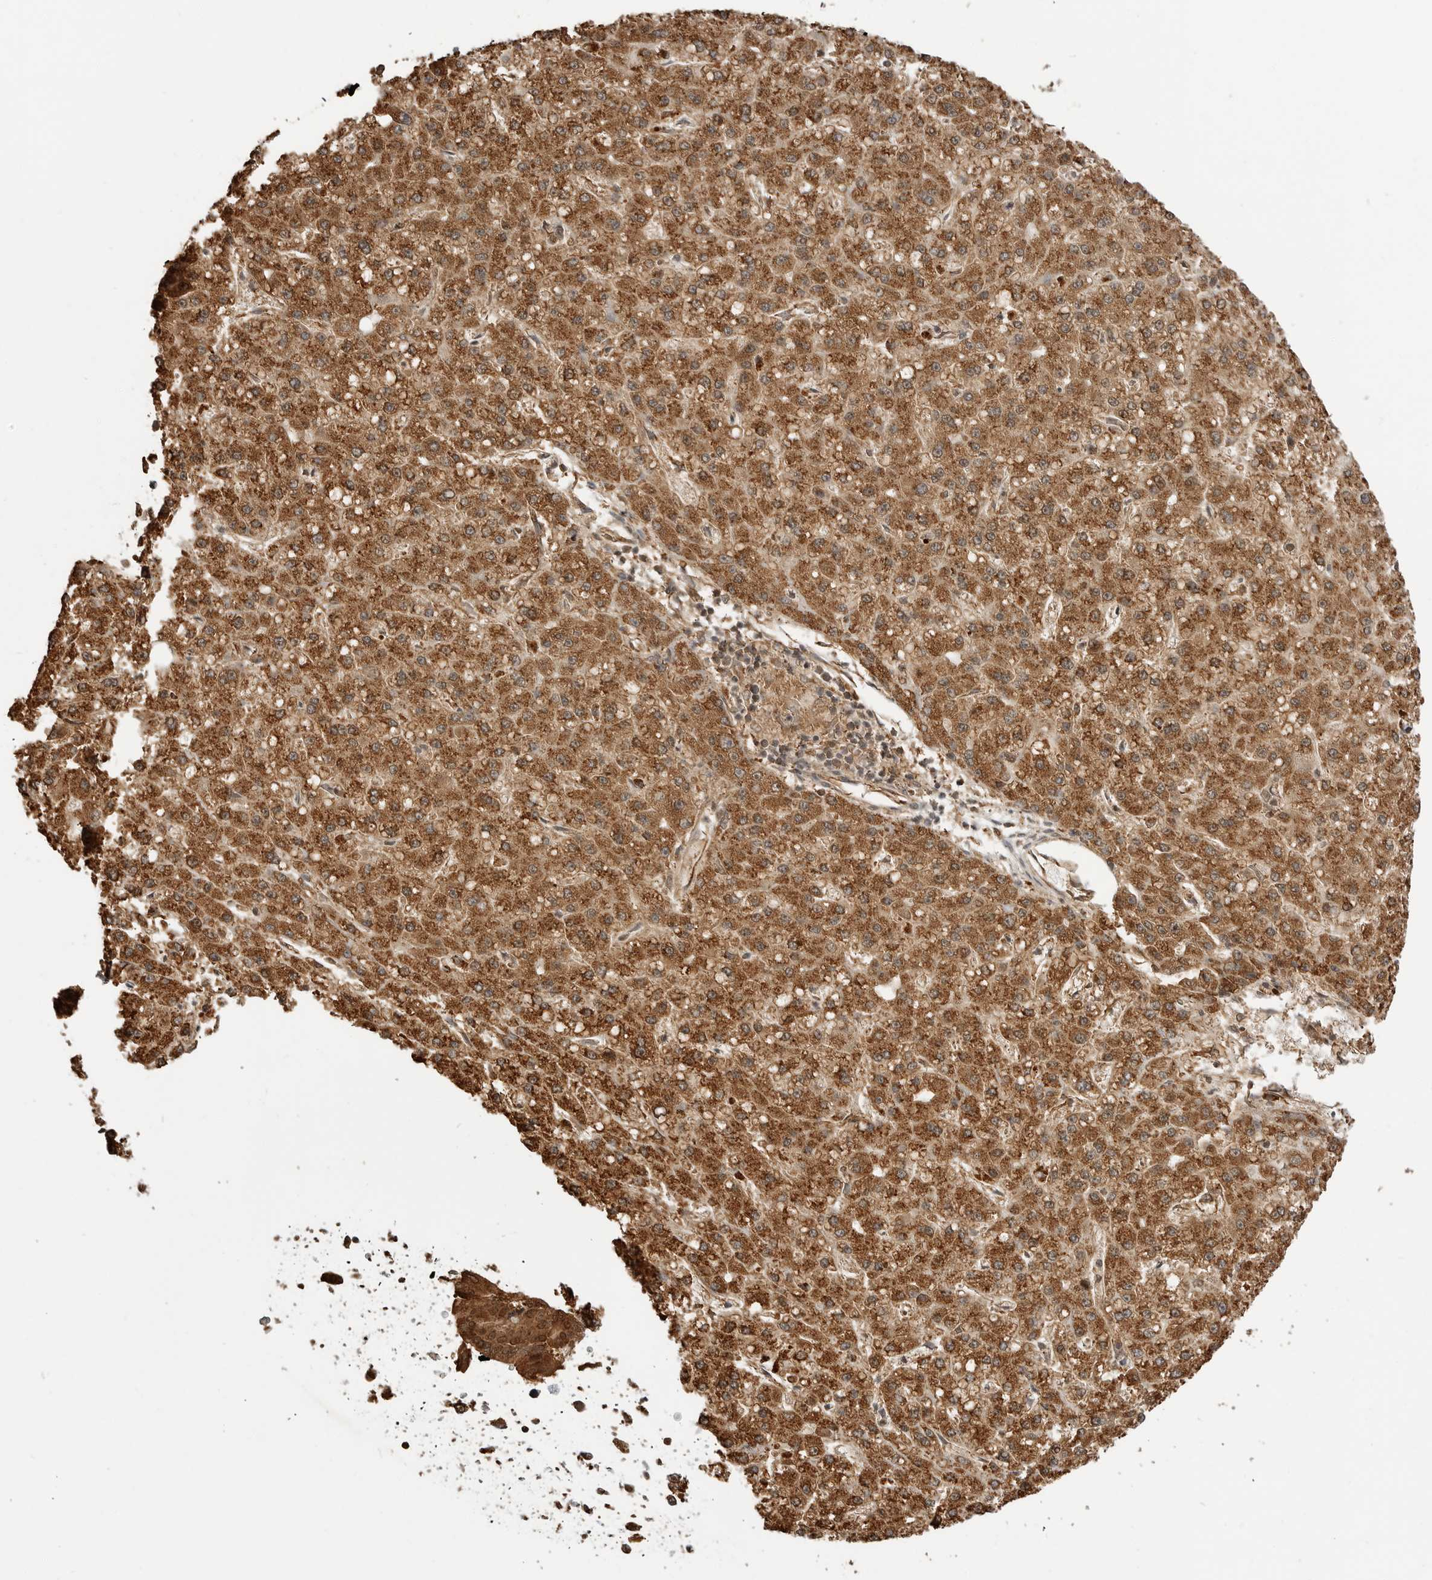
{"staining": {"intensity": "strong", "quantity": ">75%", "location": "cytoplasmic/membranous"}, "tissue": "liver cancer", "cell_type": "Tumor cells", "image_type": "cancer", "snomed": [{"axis": "morphology", "description": "Carcinoma, Hepatocellular, NOS"}, {"axis": "topography", "description": "Liver"}], "caption": "Strong cytoplasmic/membranous protein expression is present in about >75% of tumor cells in liver cancer.", "gene": "BMP2K", "patient": {"sex": "male", "age": 67}}